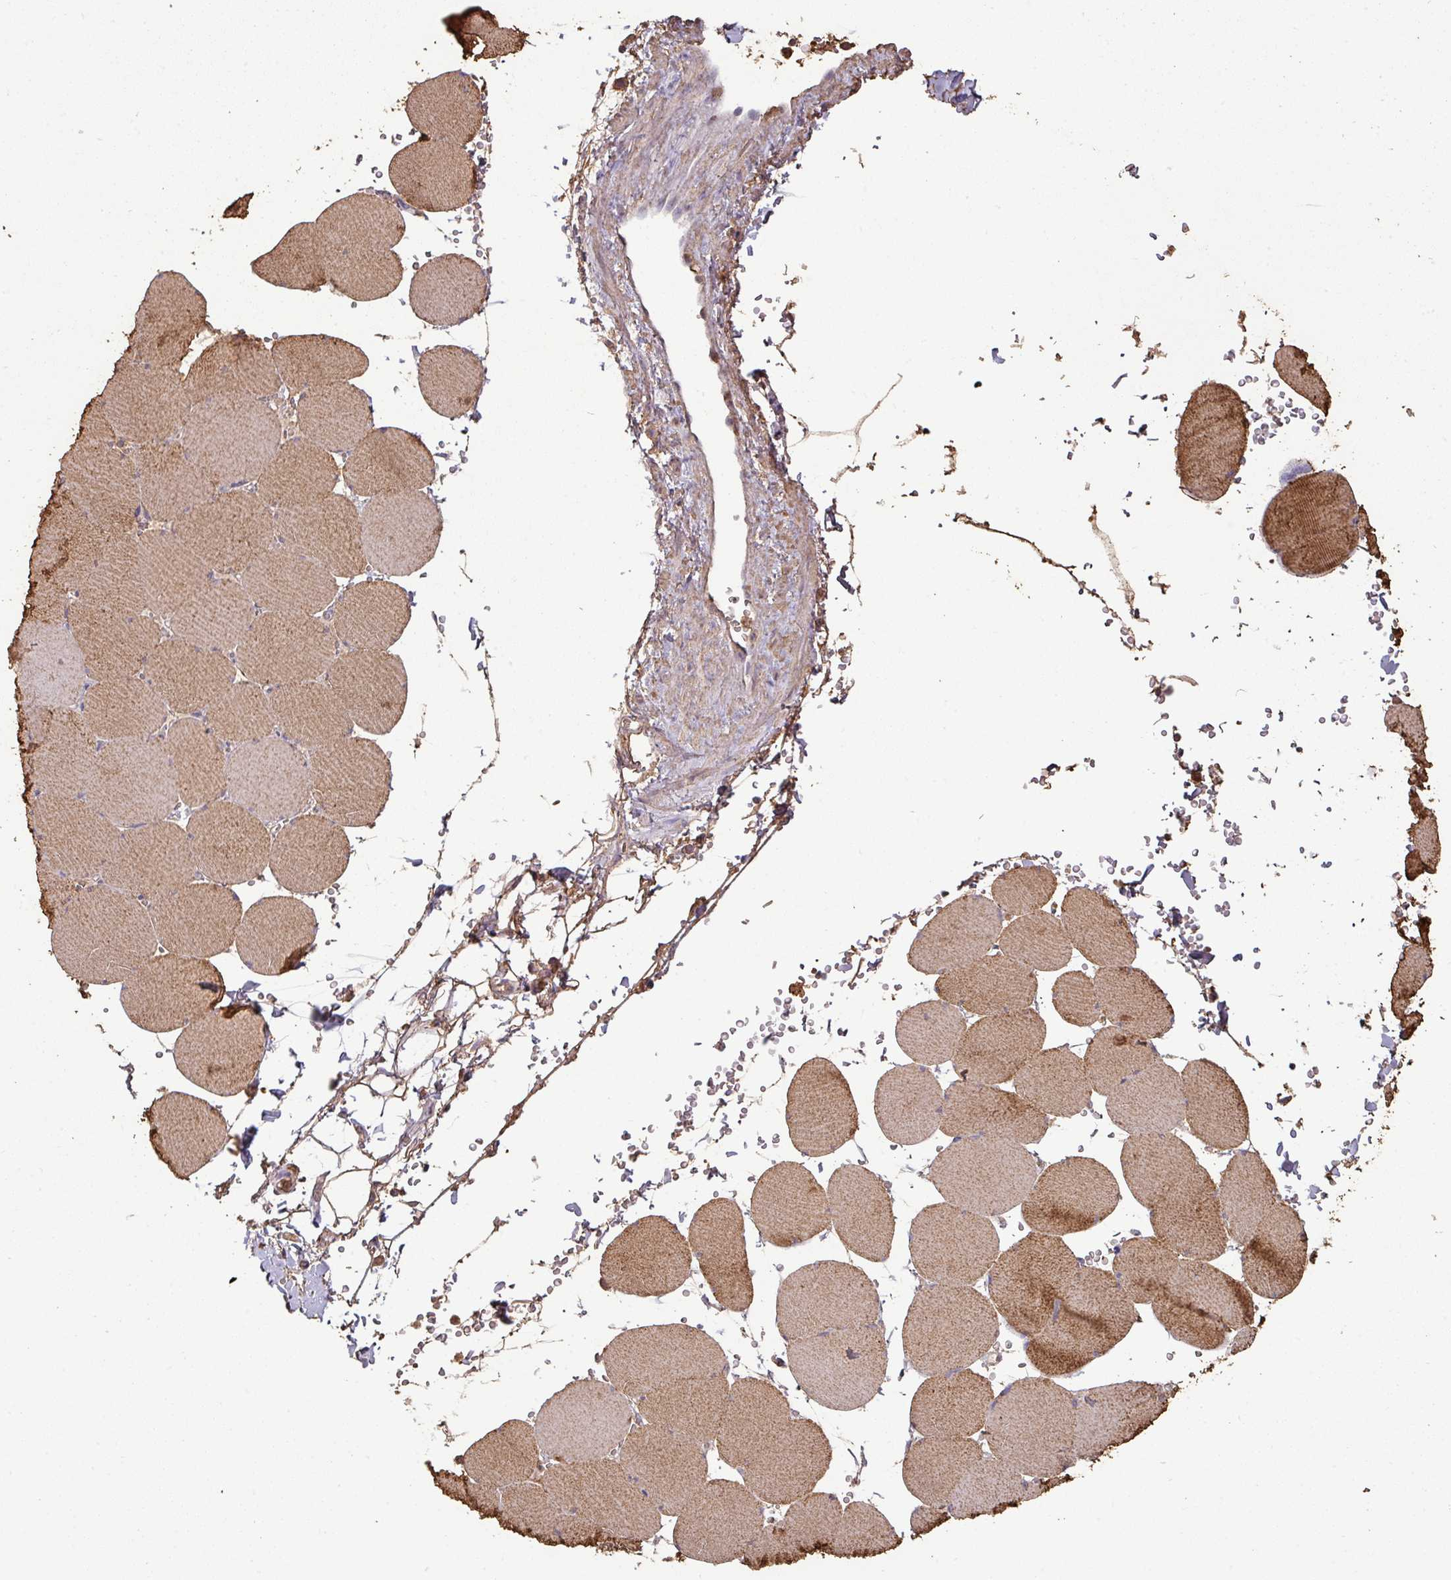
{"staining": {"intensity": "moderate", "quantity": ">75%", "location": "cytoplasmic/membranous"}, "tissue": "skeletal muscle", "cell_type": "Myocytes", "image_type": "normal", "snomed": [{"axis": "morphology", "description": "Normal tissue, NOS"}, {"axis": "topography", "description": "Skeletal muscle"}, {"axis": "topography", "description": "Head-Neck"}], "caption": "Immunohistochemical staining of normal human skeletal muscle reveals moderate cytoplasmic/membranous protein staining in about >75% of myocytes.", "gene": "ATAT1", "patient": {"sex": "male", "age": 66}}